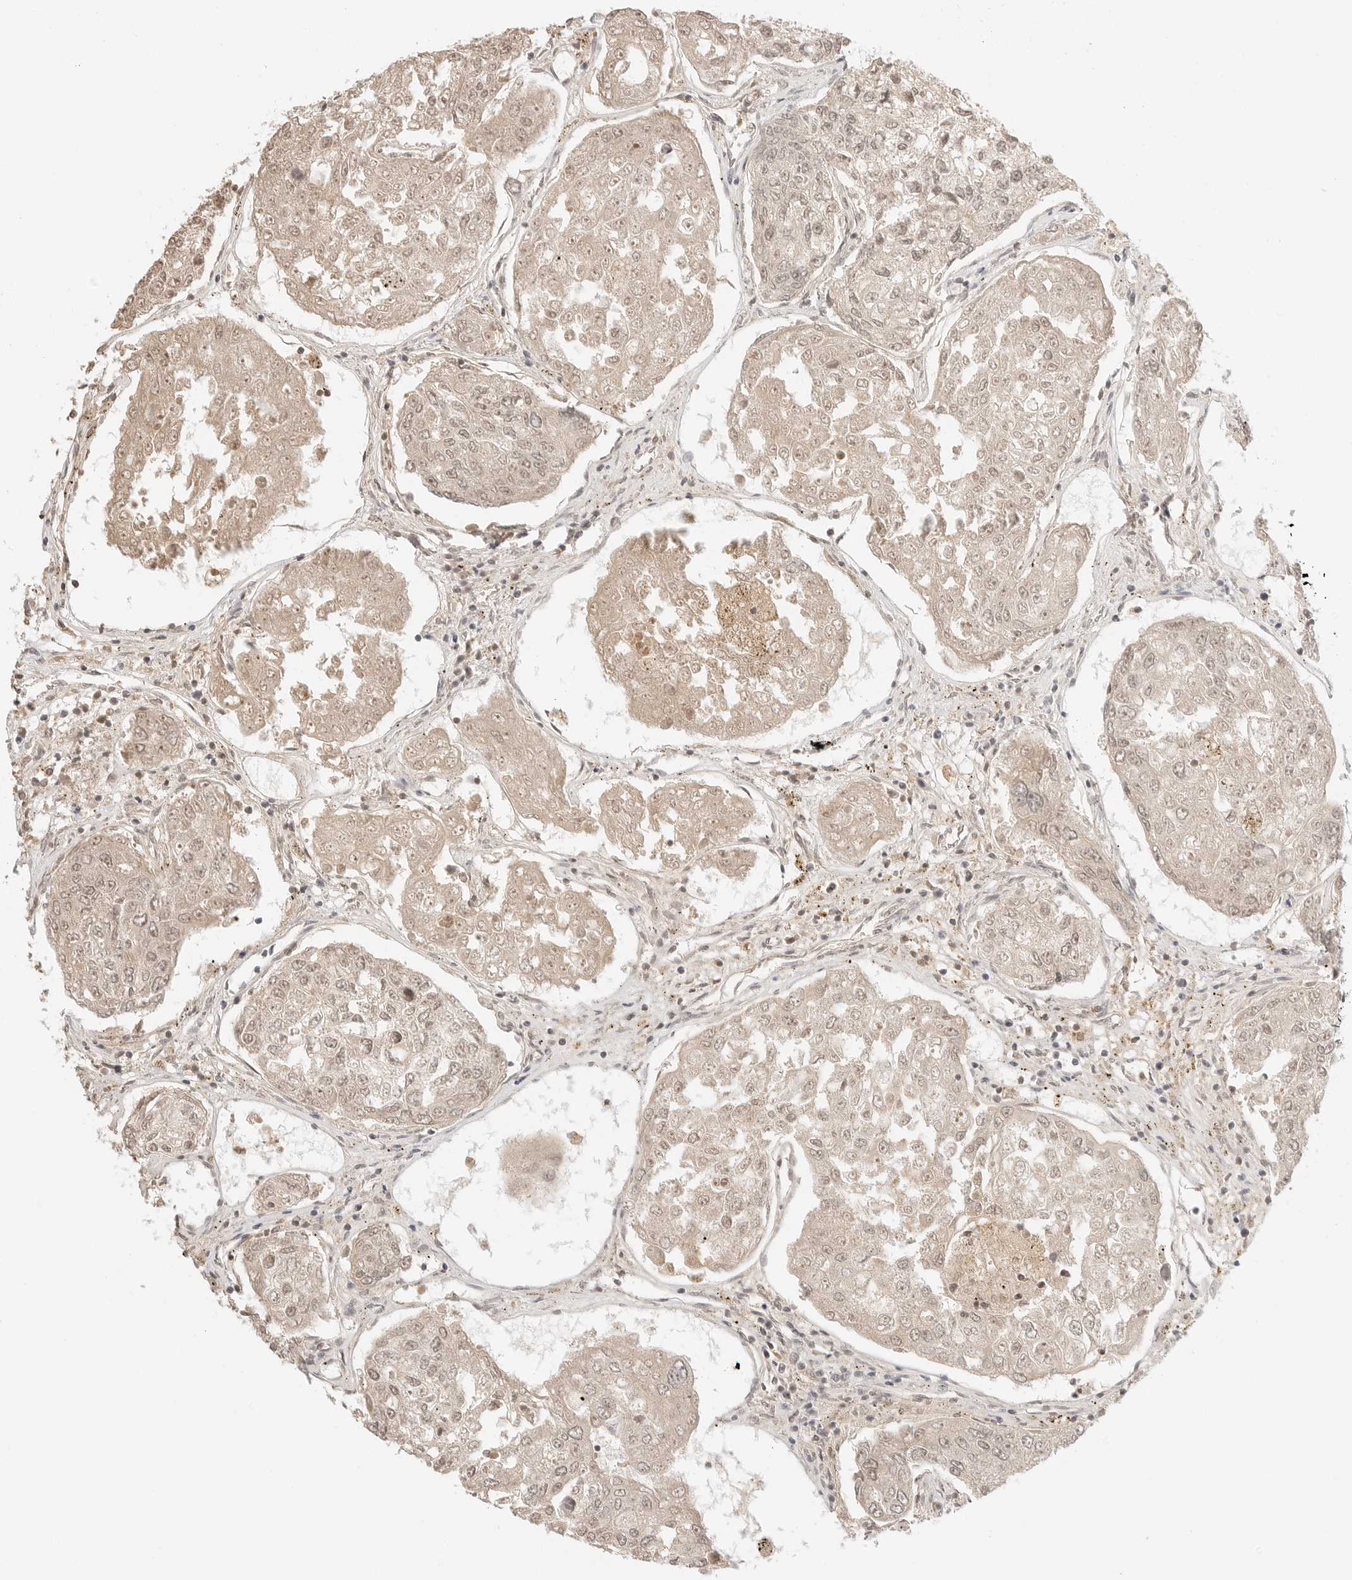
{"staining": {"intensity": "weak", "quantity": ">75%", "location": "cytoplasmic/membranous,nuclear"}, "tissue": "urothelial cancer", "cell_type": "Tumor cells", "image_type": "cancer", "snomed": [{"axis": "morphology", "description": "Urothelial carcinoma, High grade"}, {"axis": "topography", "description": "Lymph node"}, {"axis": "topography", "description": "Urinary bladder"}], "caption": "Human urothelial carcinoma (high-grade) stained for a protein (brown) reveals weak cytoplasmic/membranous and nuclear positive positivity in about >75% of tumor cells.", "gene": "RPS6KL1", "patient": {"sex": "male", "age": 51}}